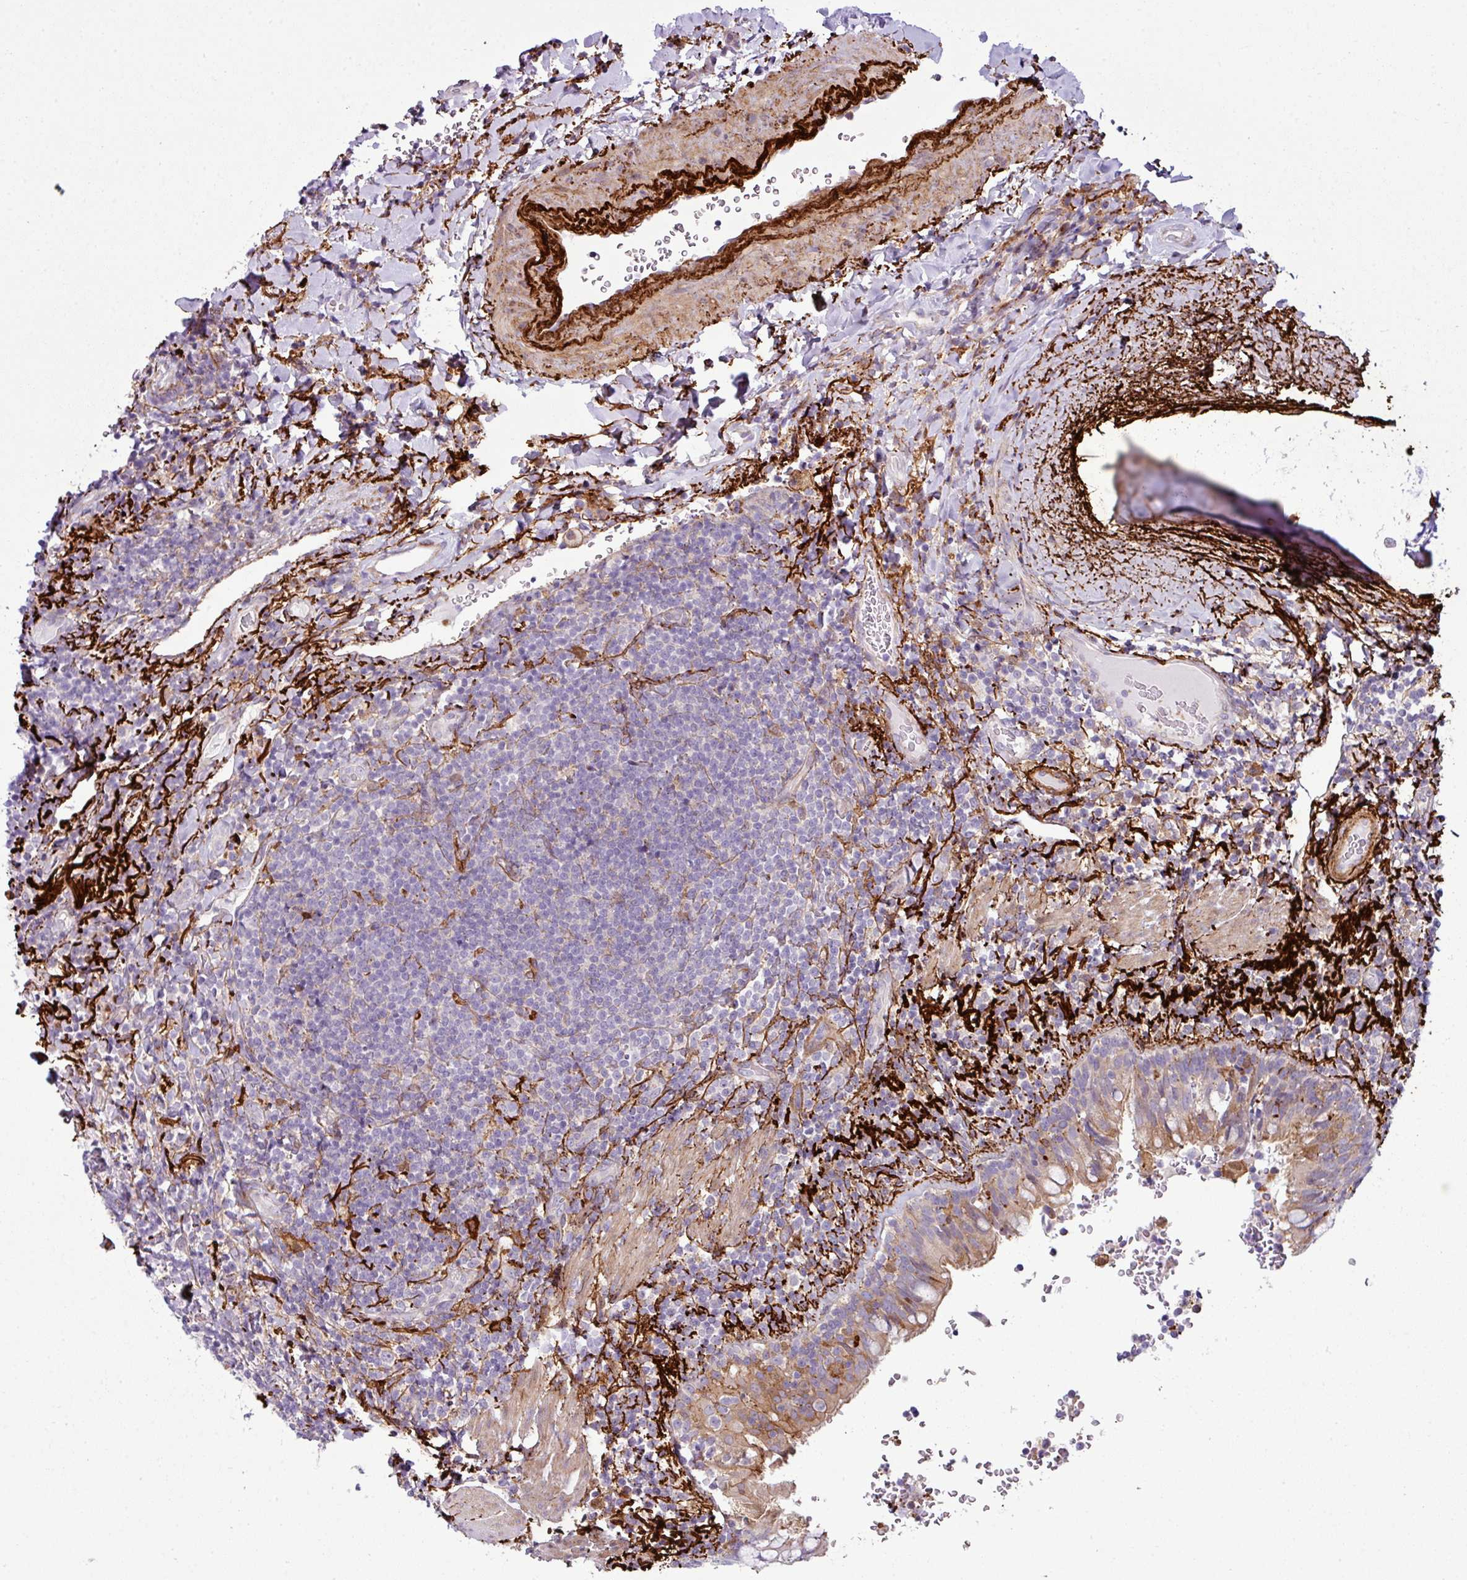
{"staining": {"intensity": "negative", "quantity": "none", "location": "none"}, "tissue": "lymphoma", "cell_type": "Tumor cells", "image_type": "cancer", "snomed": [{"axis": "morphology", "description": "Malignant lymphoma, non-Hodgkin's type, Low grade"}, {"axis": "topography", "description": "Lung"}], "caption": "This is an IHC photomicrograph of human lymphoma. There is no staining in tumor cells.", "gene": "COL8A1", "patient": {"sex": "female", "age": 71}}